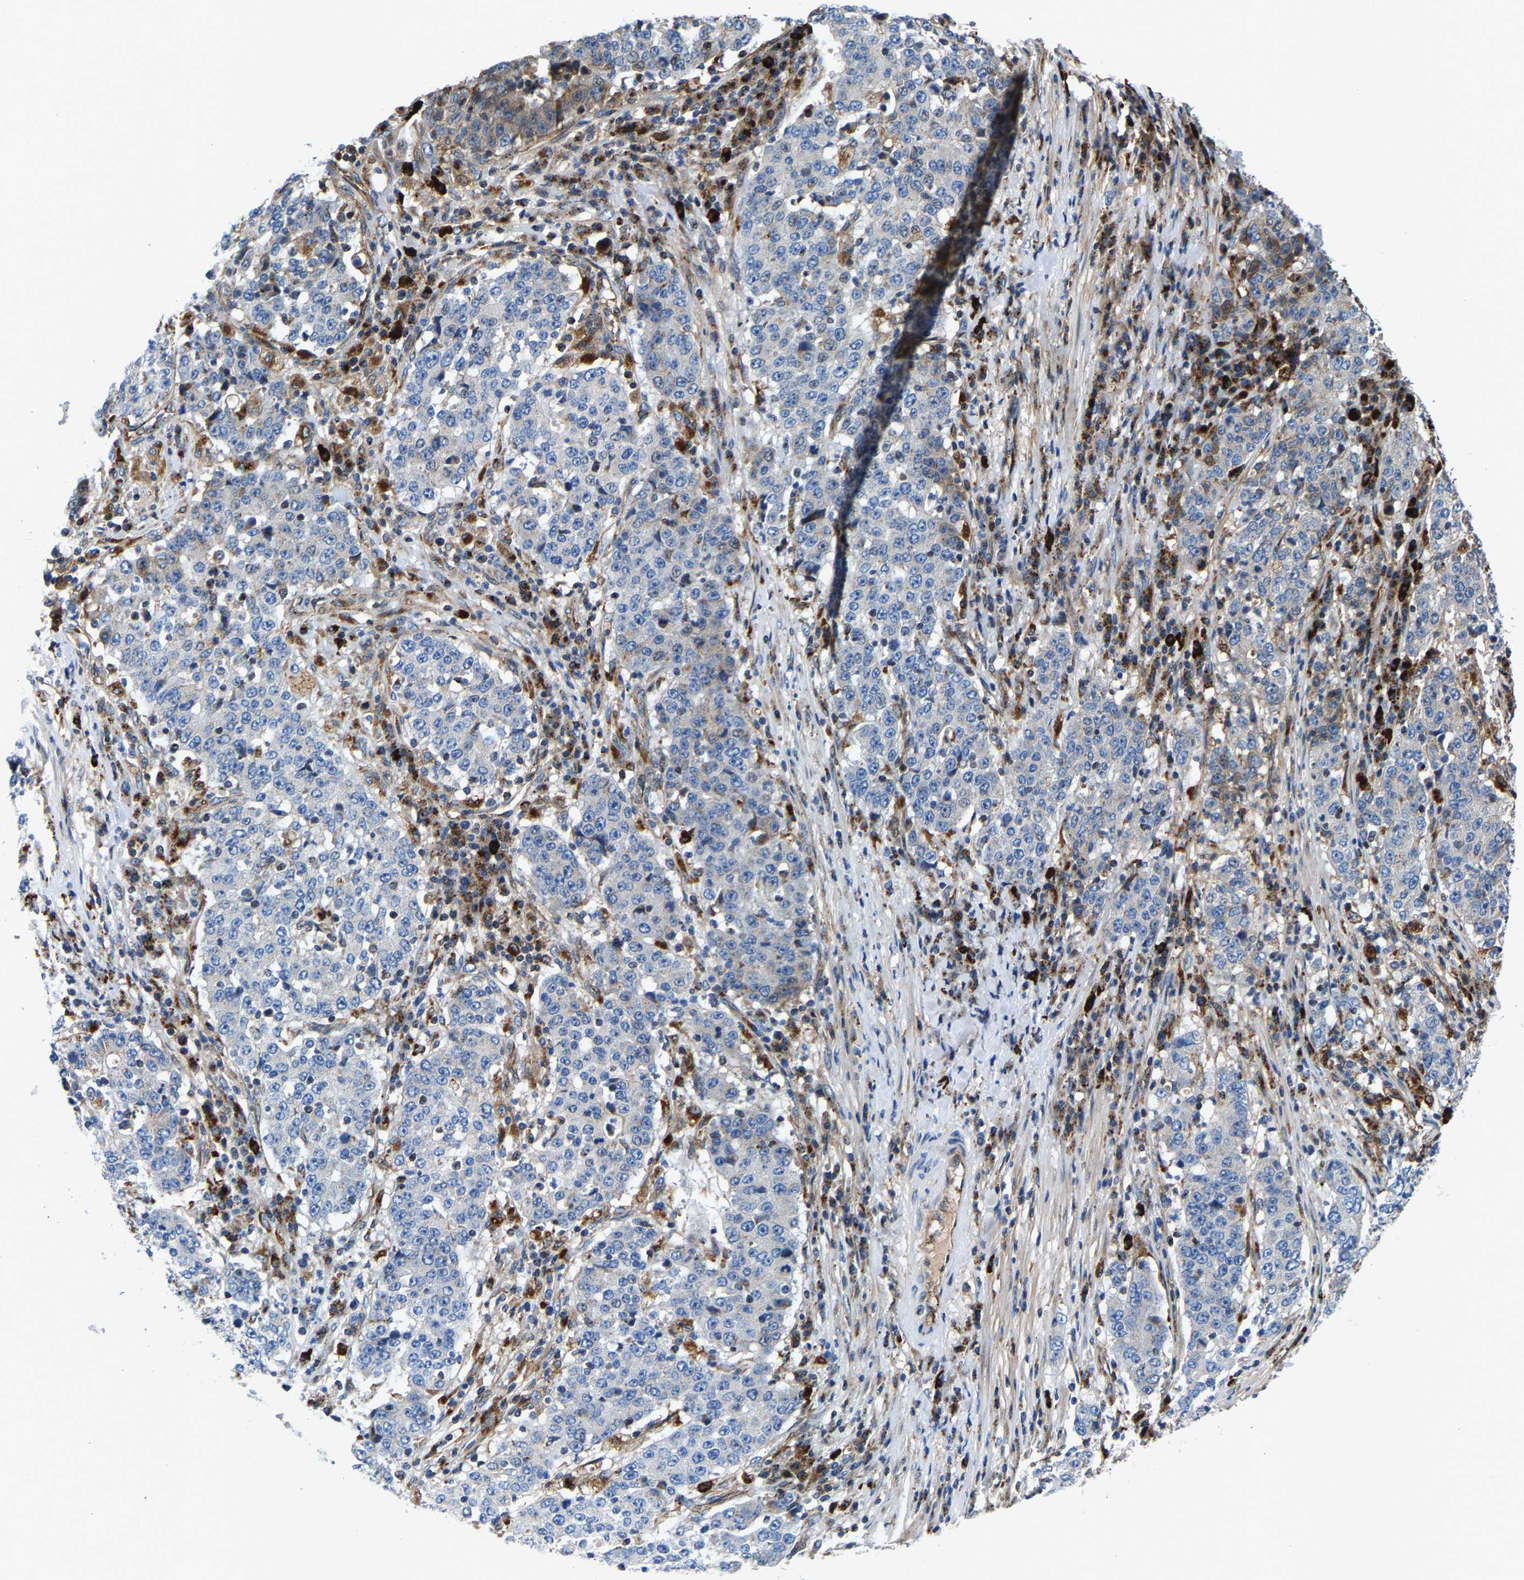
{"staining": {"intensity": "negative", "quantity": "none", "location": "none"}, "tissue": "stomach cancer", "cell_type": "Tumor cells", "image_type": "cancer", "snomed": [{"axis": "morphology", "description": "Adenocarcinoma, NOS"}, {"axis": "topography", "description": "Stomach"}], "caption": "Immunohistochemistry (IHC) histopathology image of adenocarcinoma (stomach) stained for a protein (brown), which reveals no expression in tumor cells.", "gene": "DPP7", "patient": {"sex": "male", "age": 59}}